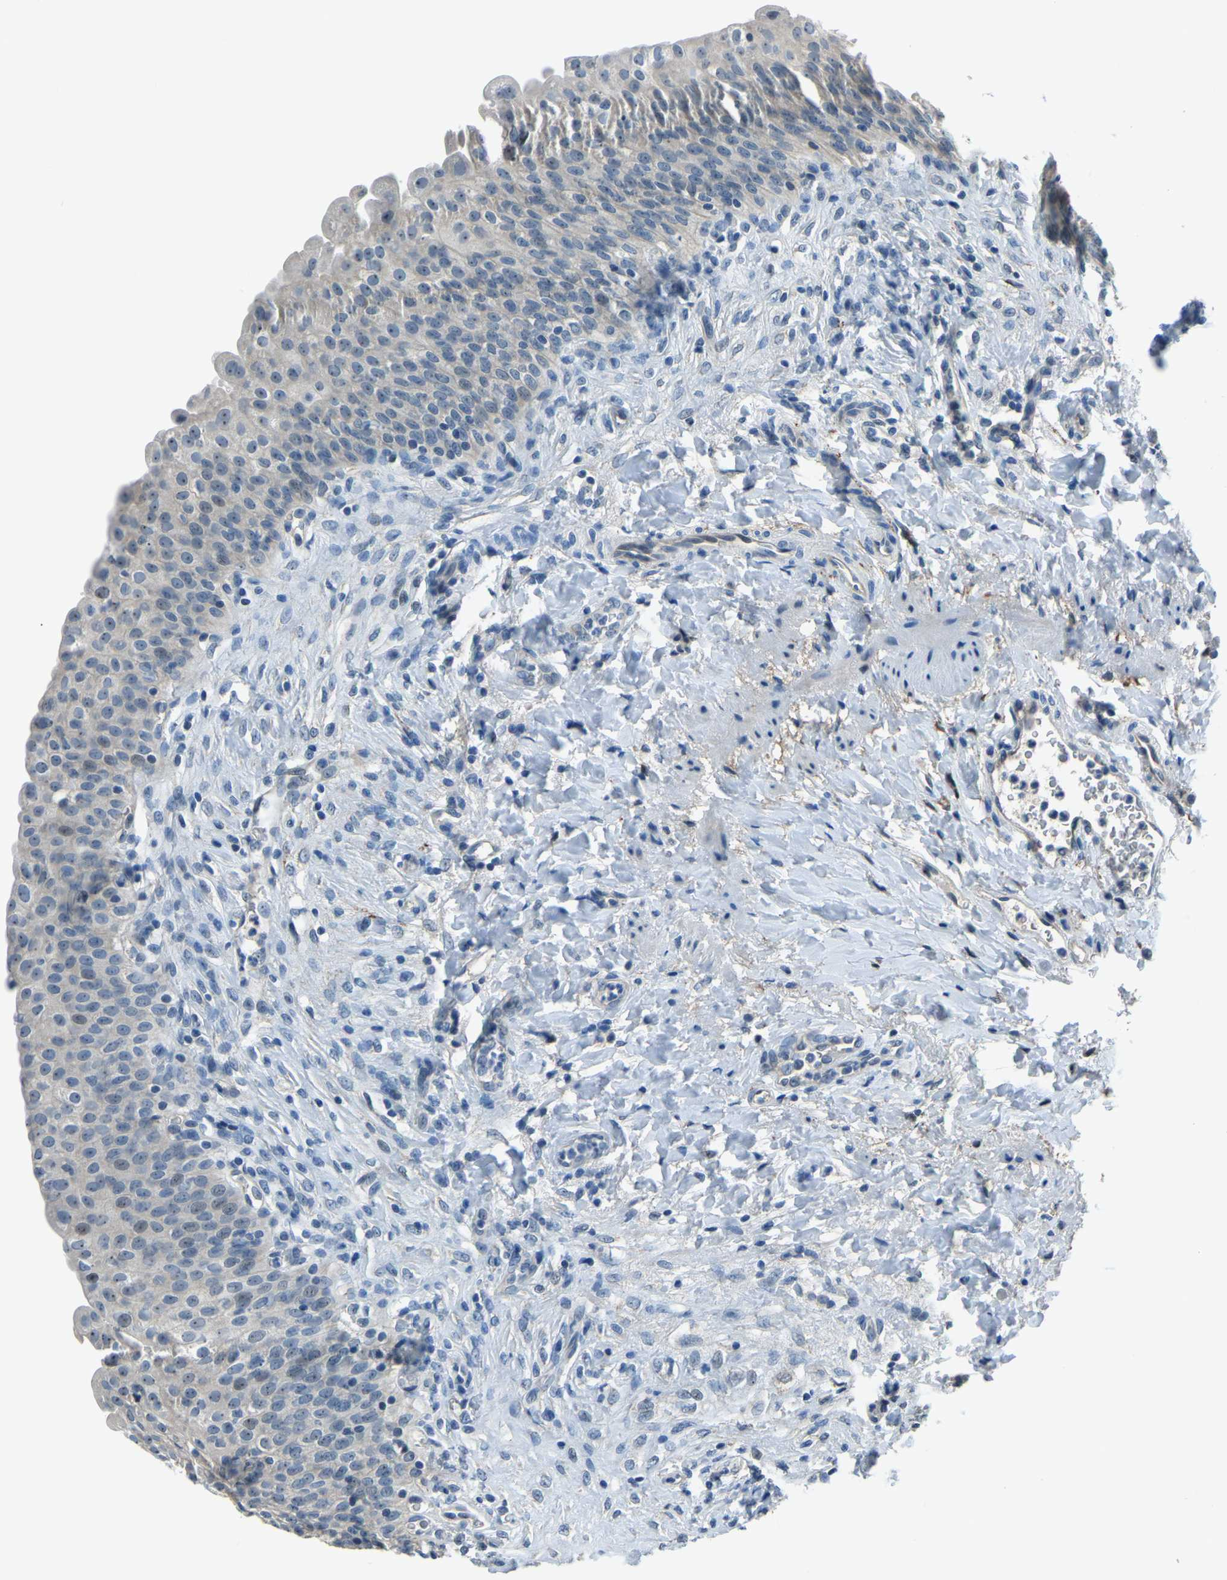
{"staining": {"intensity": "weak", "quantity": "<25%", "location": "nuclear"}, "tissue": "urinary bladder", "cell_type": "Urothelial cells", "image_type": "normal", "snomed": [{"axis": "morphology", "description": "Urothelial carcinoma, High grade"}, {"axis": "topography", "description": "Urinary bladder"}], "caption": "A high-resolution image shows immunohistochemistry (IHC) staining of benign urinary bladder, which demonstrates no significant expression in urothelial cells.", "gene": "RRP1", "patient": {"sex": "male", "age": 46}}